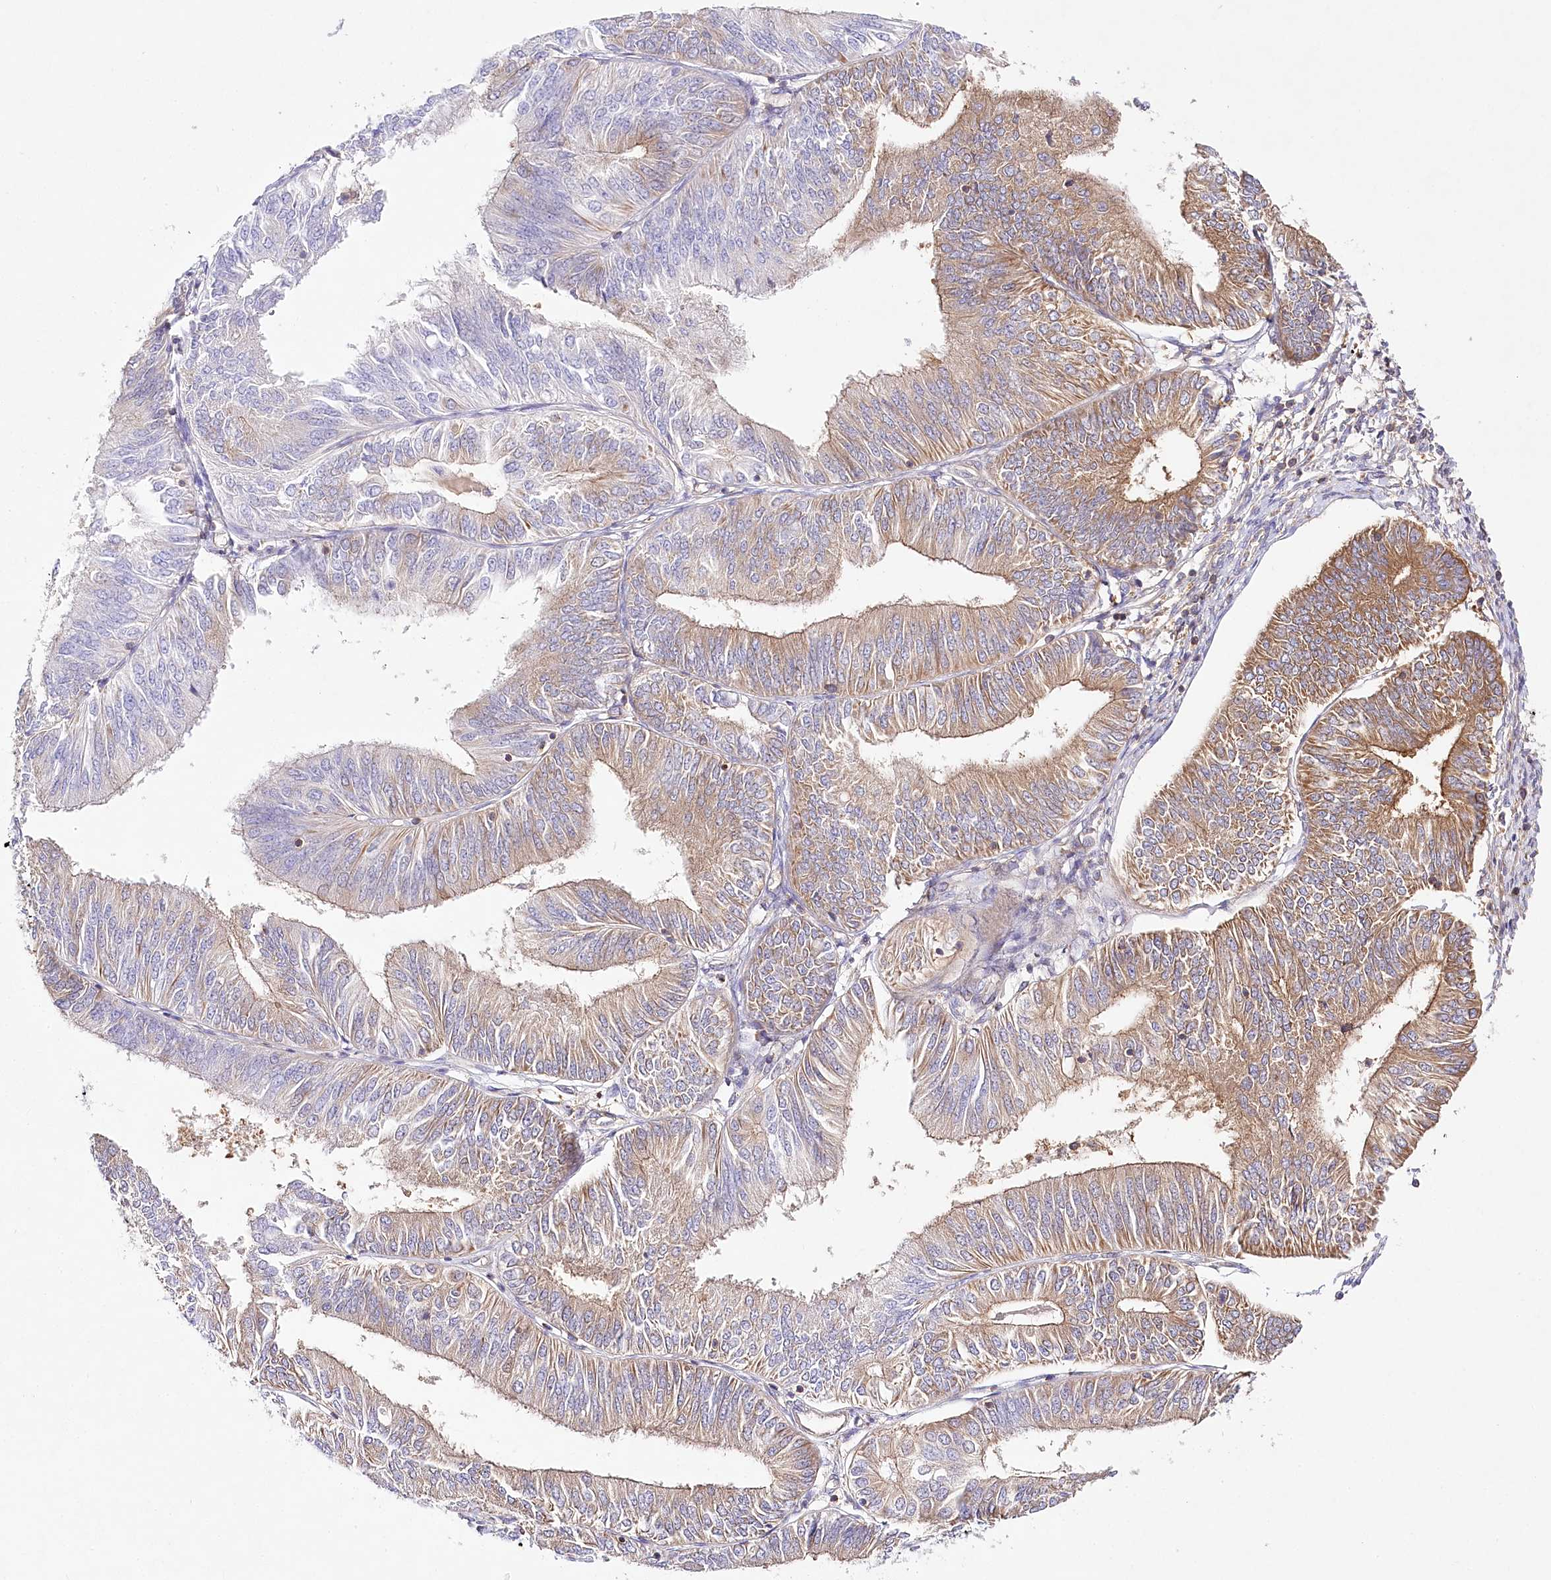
{"staining": {"intensity": "moderate", "quantity": ">75%", "location": "cytoplasmic/membranous"}, "tissue": "endometrial cancer", "cell_type": "Tumor cells", "image_type": "cancer", "snomed": [{"axis": "morphology", "description": "Adenocarcinoma, NOS"}, {"axis": "topography", "description": "Endometrium"}], "caption": "Immunohistochemistry image of neoplastic tissue: human endometrial cancer stained using IHC shows medium levels of moderate protein expression localized specifically in the cytoplasmic/membranous of tumor cells, appearing as a cytoplasmic/membranous brown color.", "gene": "ABRAXAS2", "patient": {"sex": "female", "age": 58}}